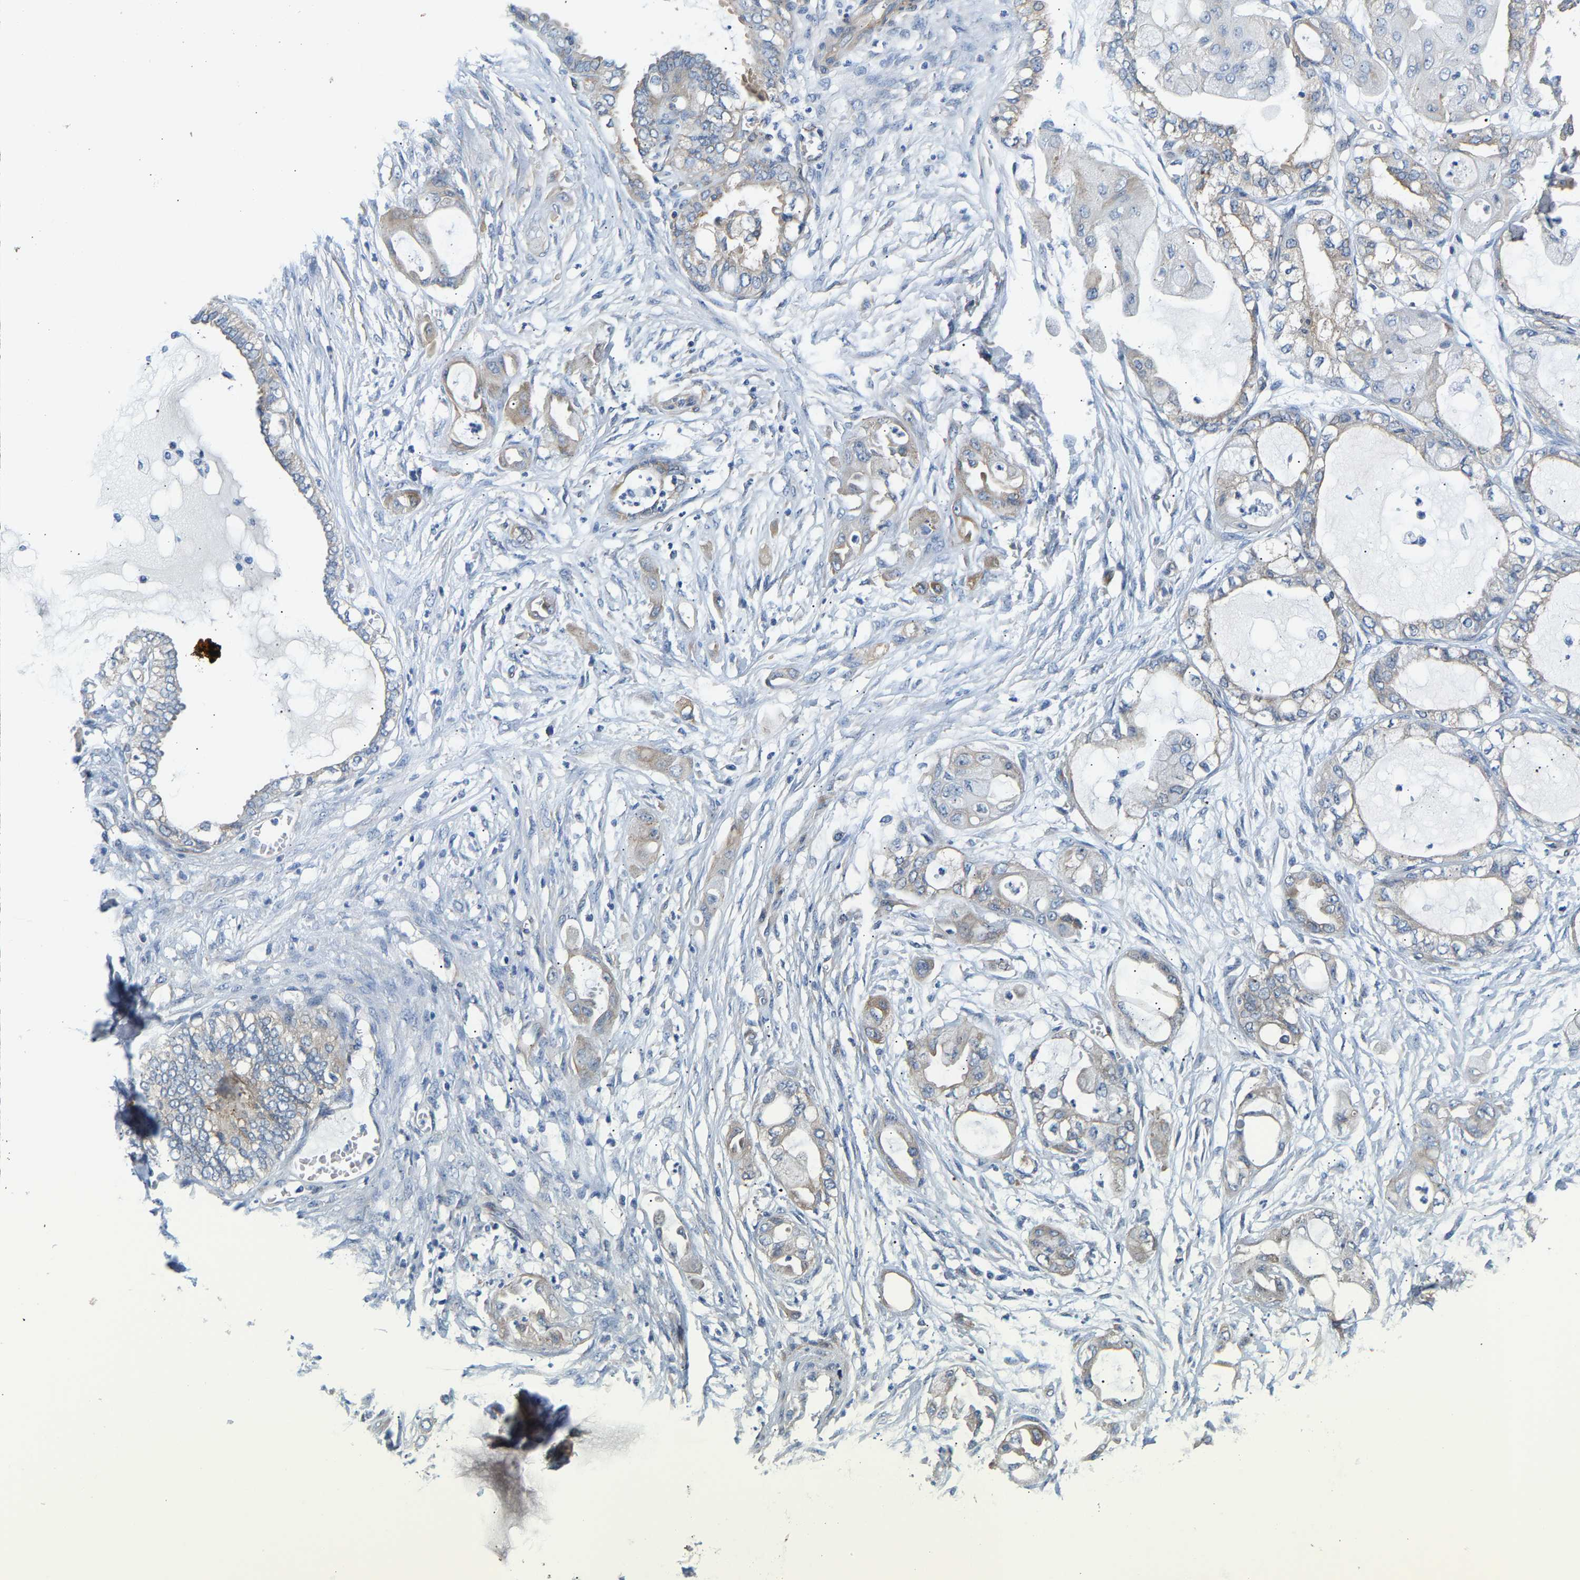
{"staining": {"intensity": "weak", "quantity": "<25%", "location": "cytoplasmic/membranous"}, "tissue": "ovarian cancer", "cell_type": "Tumor cells", "image_type": "cancer", "snomed": [{"axis": "morphology", "description": "Carcinoma, NOS"}, {"axis": "morphology", "description": "Carcinoma, endometroid"}, {"axis": "topography", "description": "Ovary"}], "caption": "IHC histopathology image of ovarian carcinoma stained for a protein (brown), which demonstrates no positivity in tumor cells. The staining is performed using DAB brown chromogen with nuclei counter-stained in using hematoxylin.", "gene": "PAWR", "patient": {"sex": "female", "age": 50}}